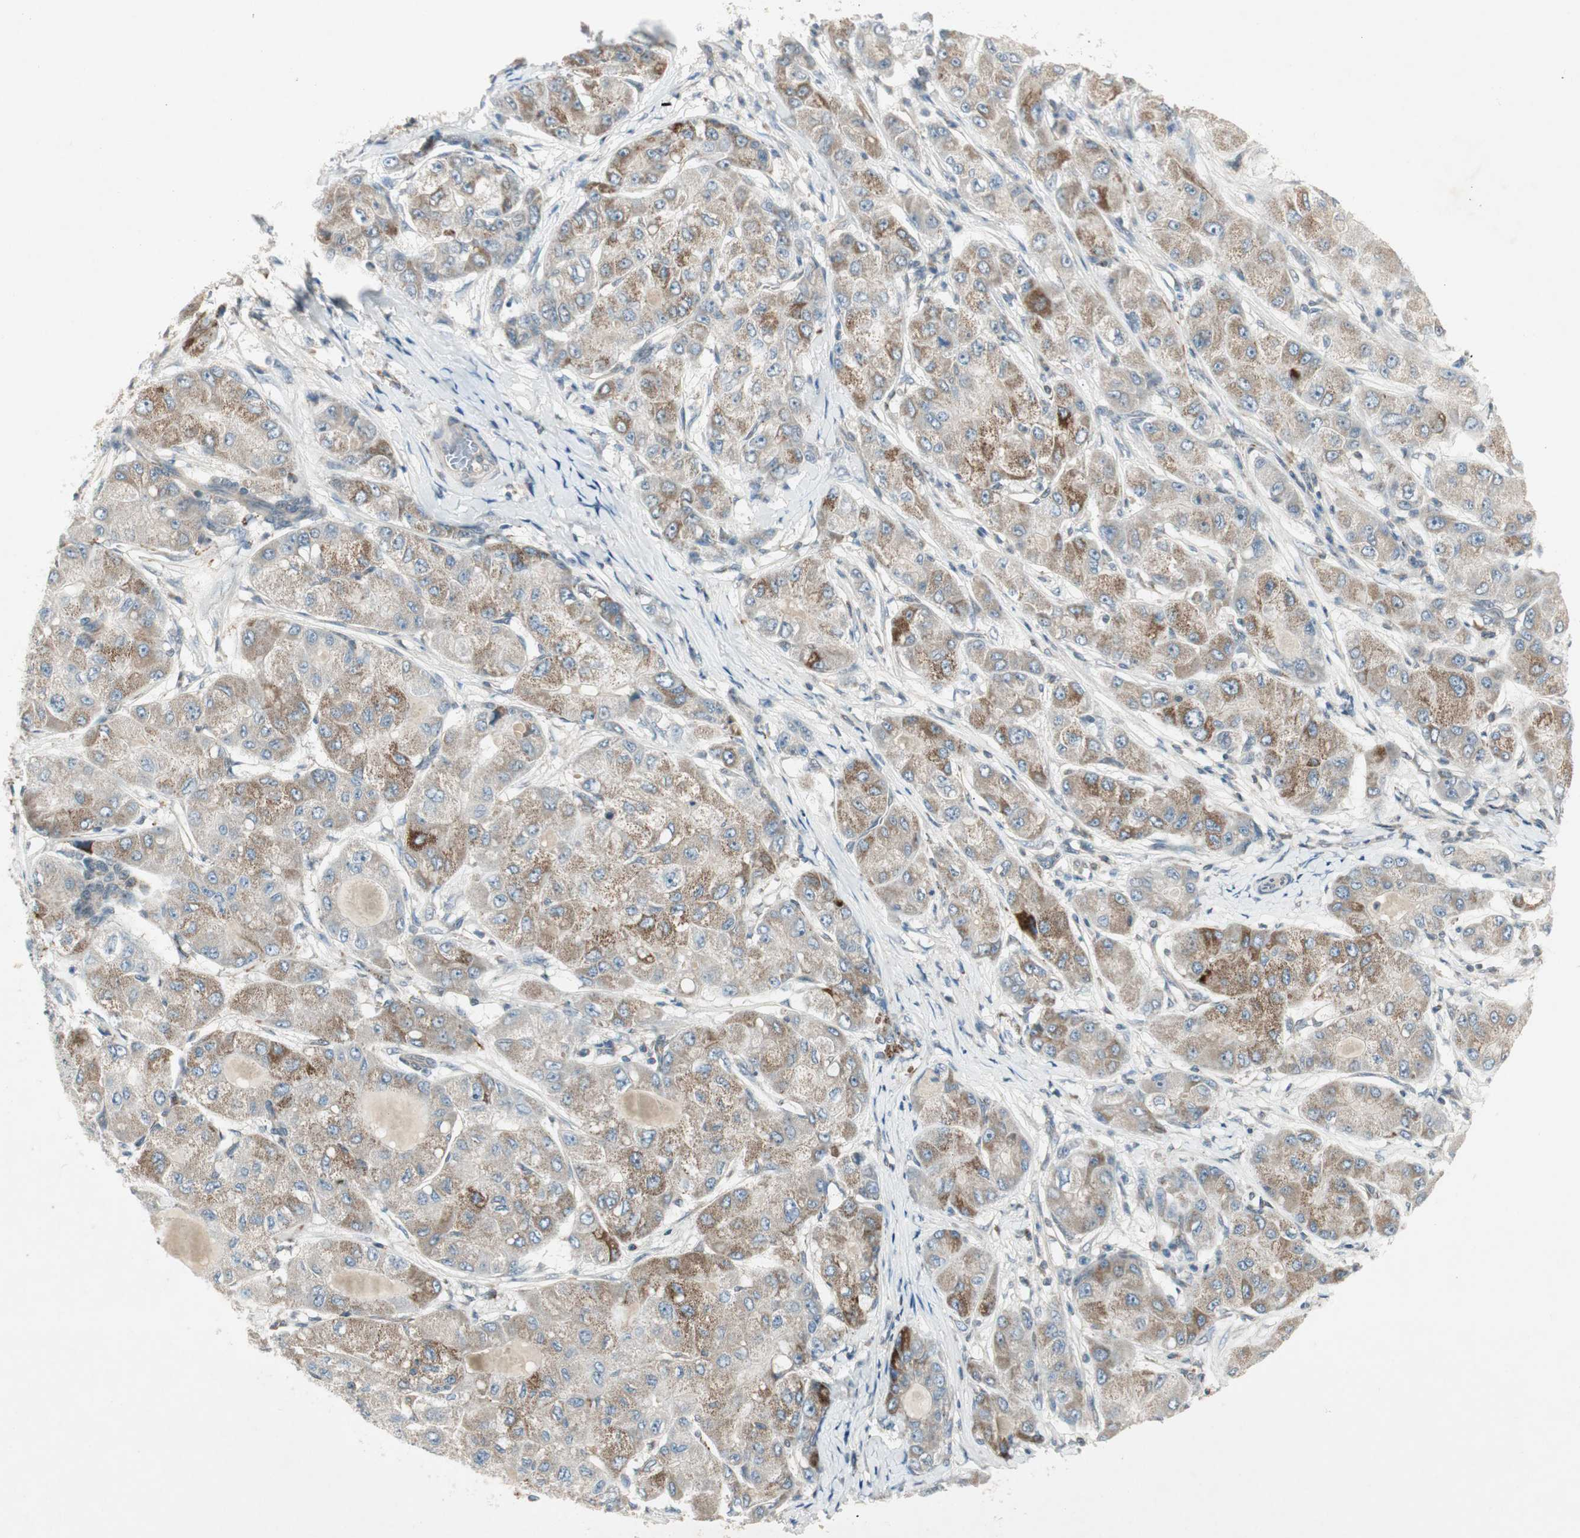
{"staining": {"intensity": "strong", "quantity": "25%-75%", "location": "cytoplasmic/membranous"}, "tissue": "liver cancer", "cell_type": "Tumor cells", "image_type": "cancer", "snomed": [{"axis": "morphology", "description": "Carcinoma, Hepatocellular, NOS"}, {"axis": "topography", "description": "Liver"}], "caption": "Immunohistochemical staining of human liver cancer shows high levels of strong cytoplasmic/membranous staining in about 25%-75% of tumor cells. (DAB = brown stain, brightfield microscopy at high magnification).", "gene": "USP2", "patient": {"sex": "male", "age": 80}}